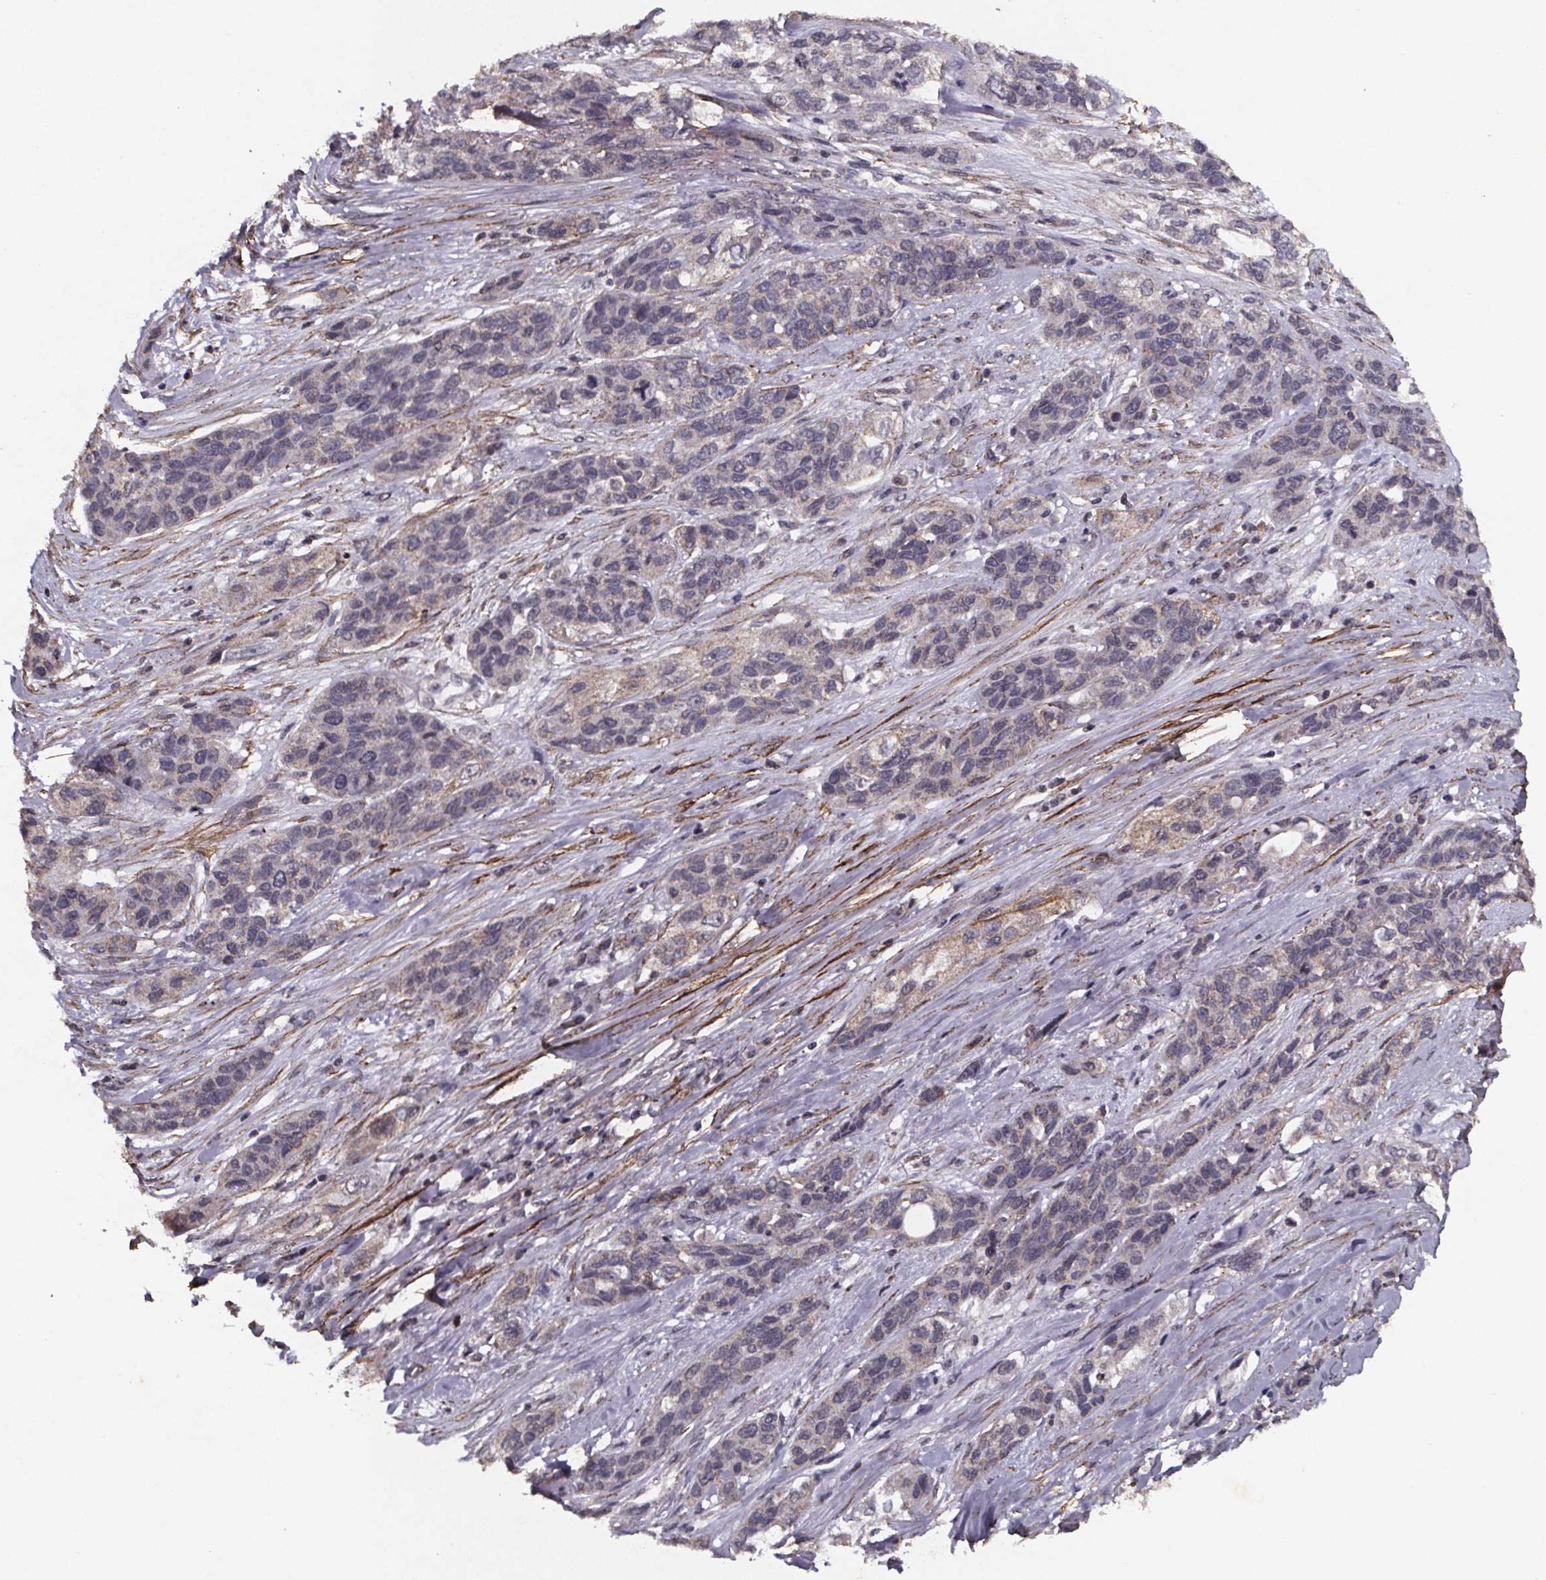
{"staining": {"intensity": "negative", "quantity": "none", "location": "none"}, "tissue": "lung cancer", "cell_type": "Tumor cells", "image_type": "cancer", "snomed": [{"axis": "morphology", "description": "Squamous cell carcinoma, NOS"}, {"axis": "topography", "description": "Lung"}], "caption": "Immunohistochemistry (IHC) of human lung cancer demonstrates no expression in tumor cells.", "gene": "PALLD", "patient": {"sex": "female", "age": 70}}